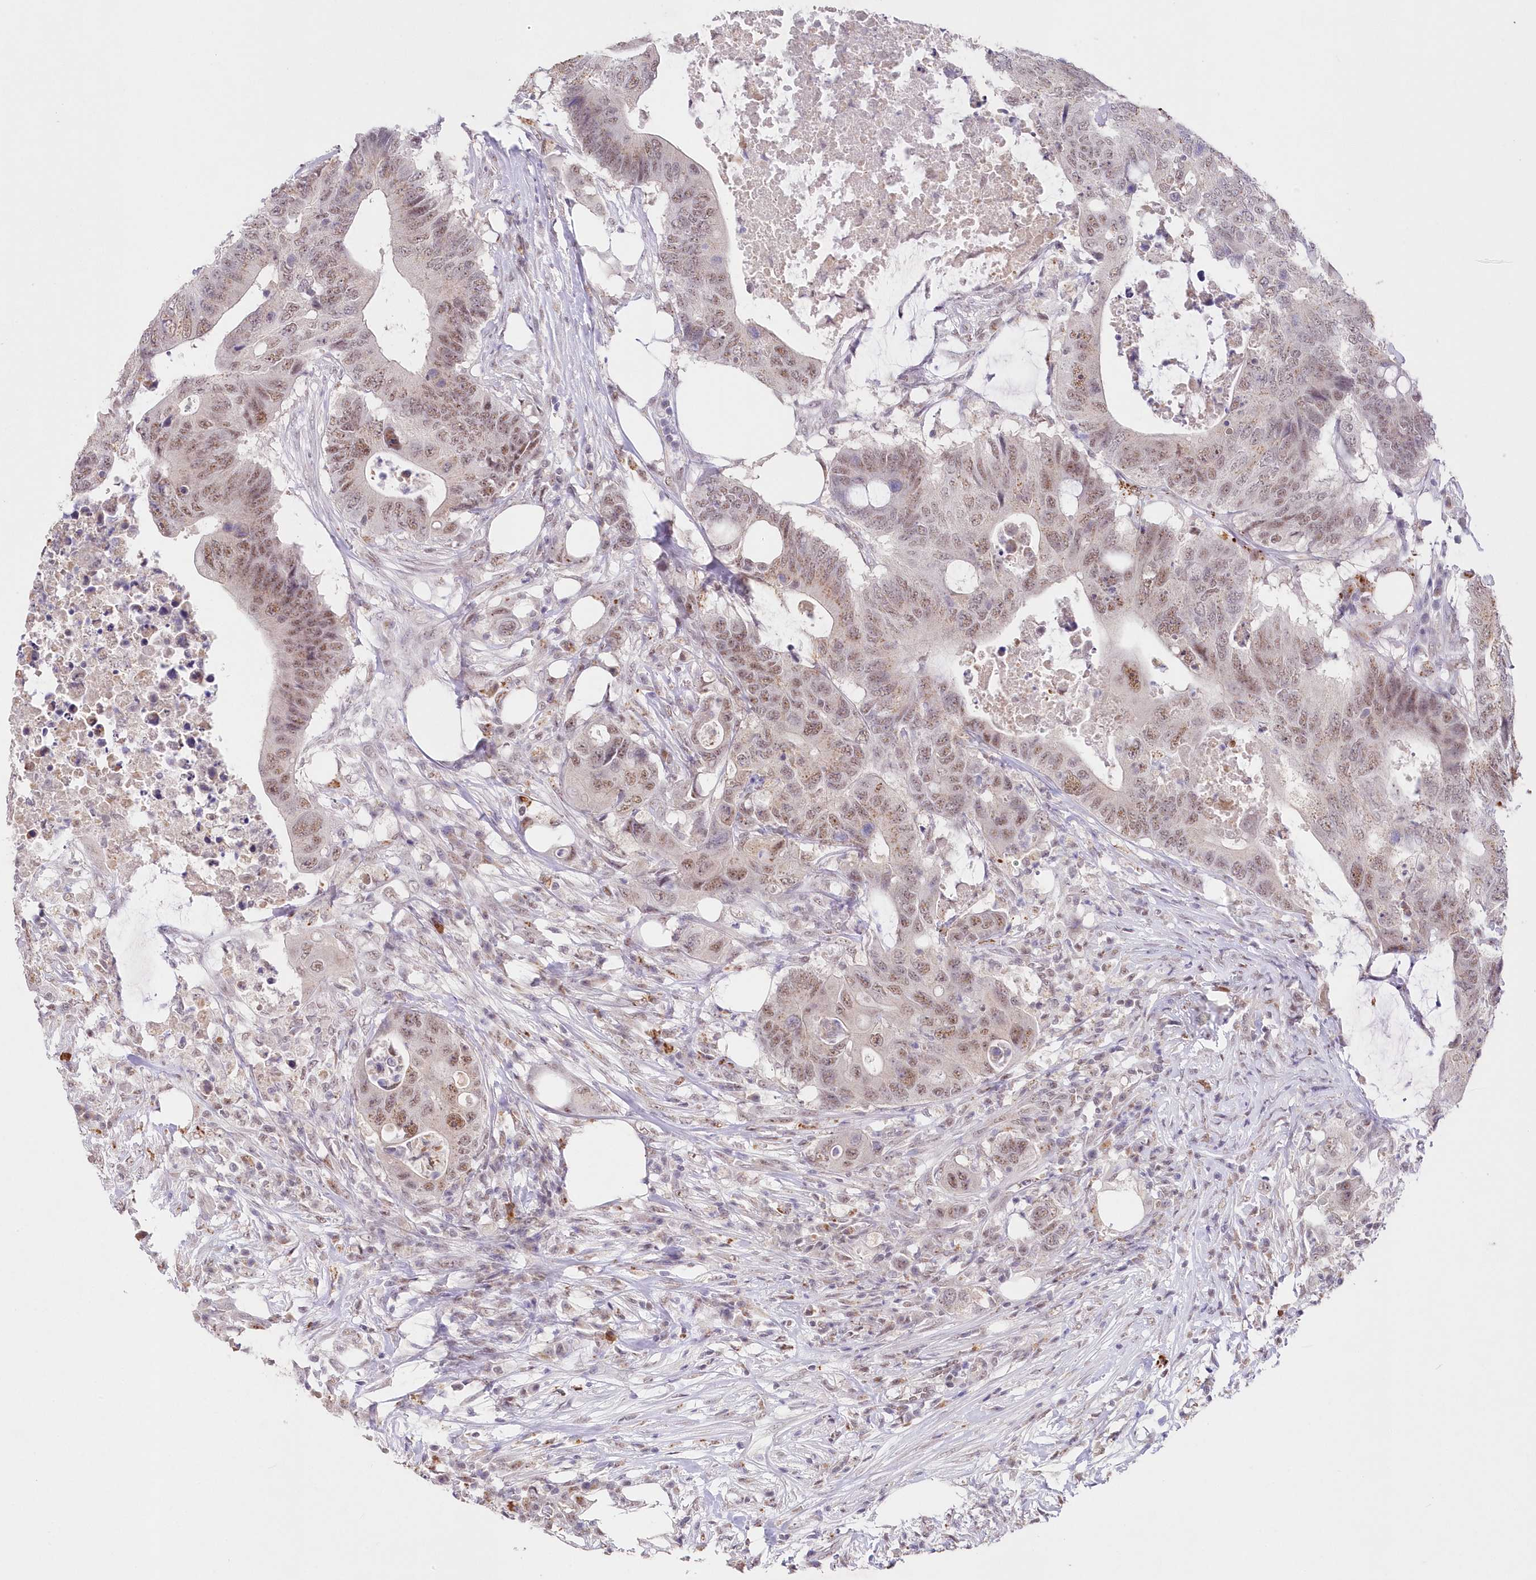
{"staining": {"intensity": "moderate", "quantity": ">75%", "location": "cytoplasmic/membranous,nuclear"}, "tissue": "colorectal cancer", "cell_type": "Tumor cells", "image_type": "cancer", "snomed": [{"axis": "morphology", "description": "Adenocarcinoma, NOS"}, {"axis": "topography", "description": "Colon"}], "caption": "This image exhibits immunohistochemistry staining of human colorectal cancer (adenocarcinoma), with medium moderate cytoplasmic/membranous and nuclear expression in about >75% of tumor cells.", "gene": "RBM27", "patient": {"sex": "male", "age": 71}}